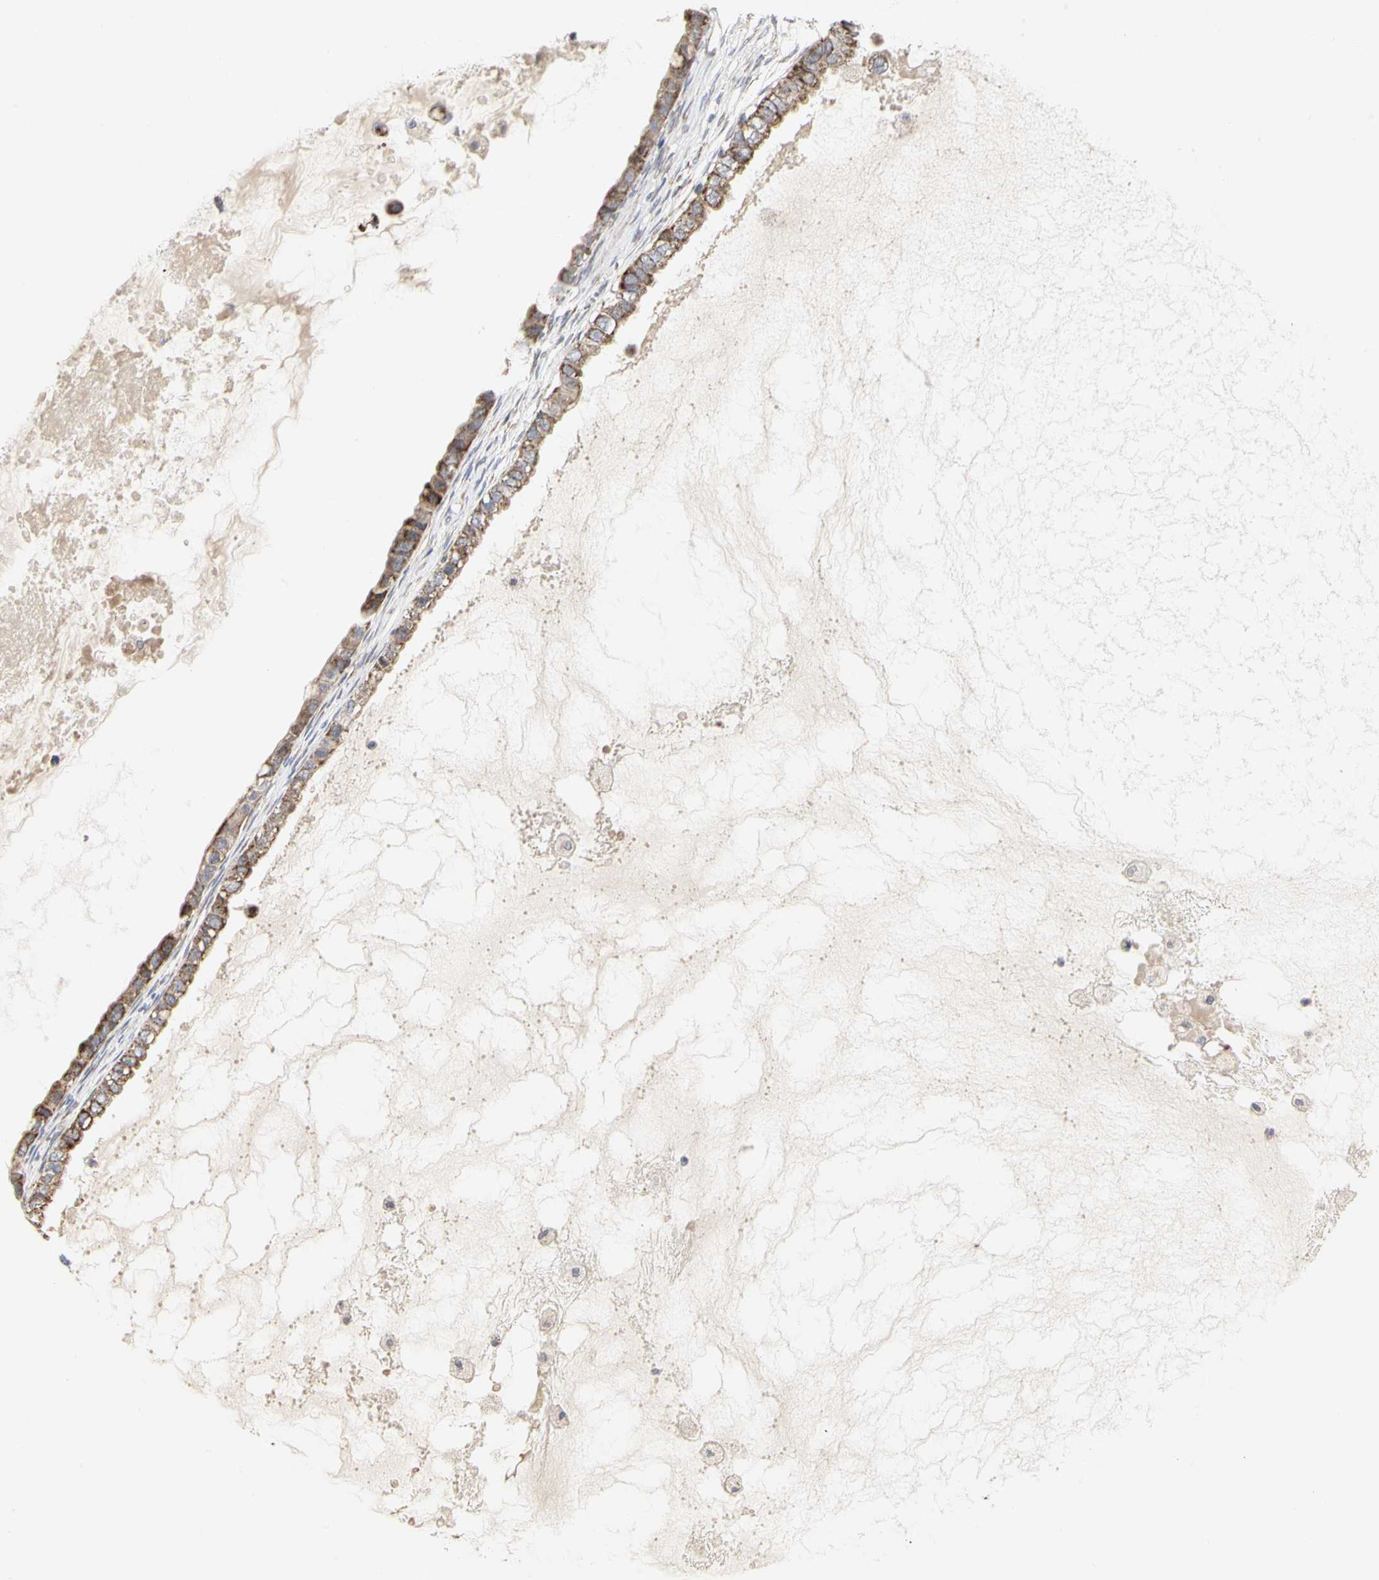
{"staining": {"intensity": "moderate", "quantity": ">75%", "location": "cytoplasmic/membranous"}, "tissue": "ovarian cancer", "cell_type": "Tumor cells", "image_type": "cancer", "snomed": [{"axis": "morphology", "description": "Cystadenocarcinoma, mucinous, NOS"}, {"axis": "topography", "description": "Ovary"}], "caption": "The image reveals staining of ovarian mucinous cystadenocarcinoma, revealing moderate cytoplasmic/membranous protein positivity (brown color) within tumor cells.", "gene": "TSKU", "patient": {"sex": "female", "age": 80}}